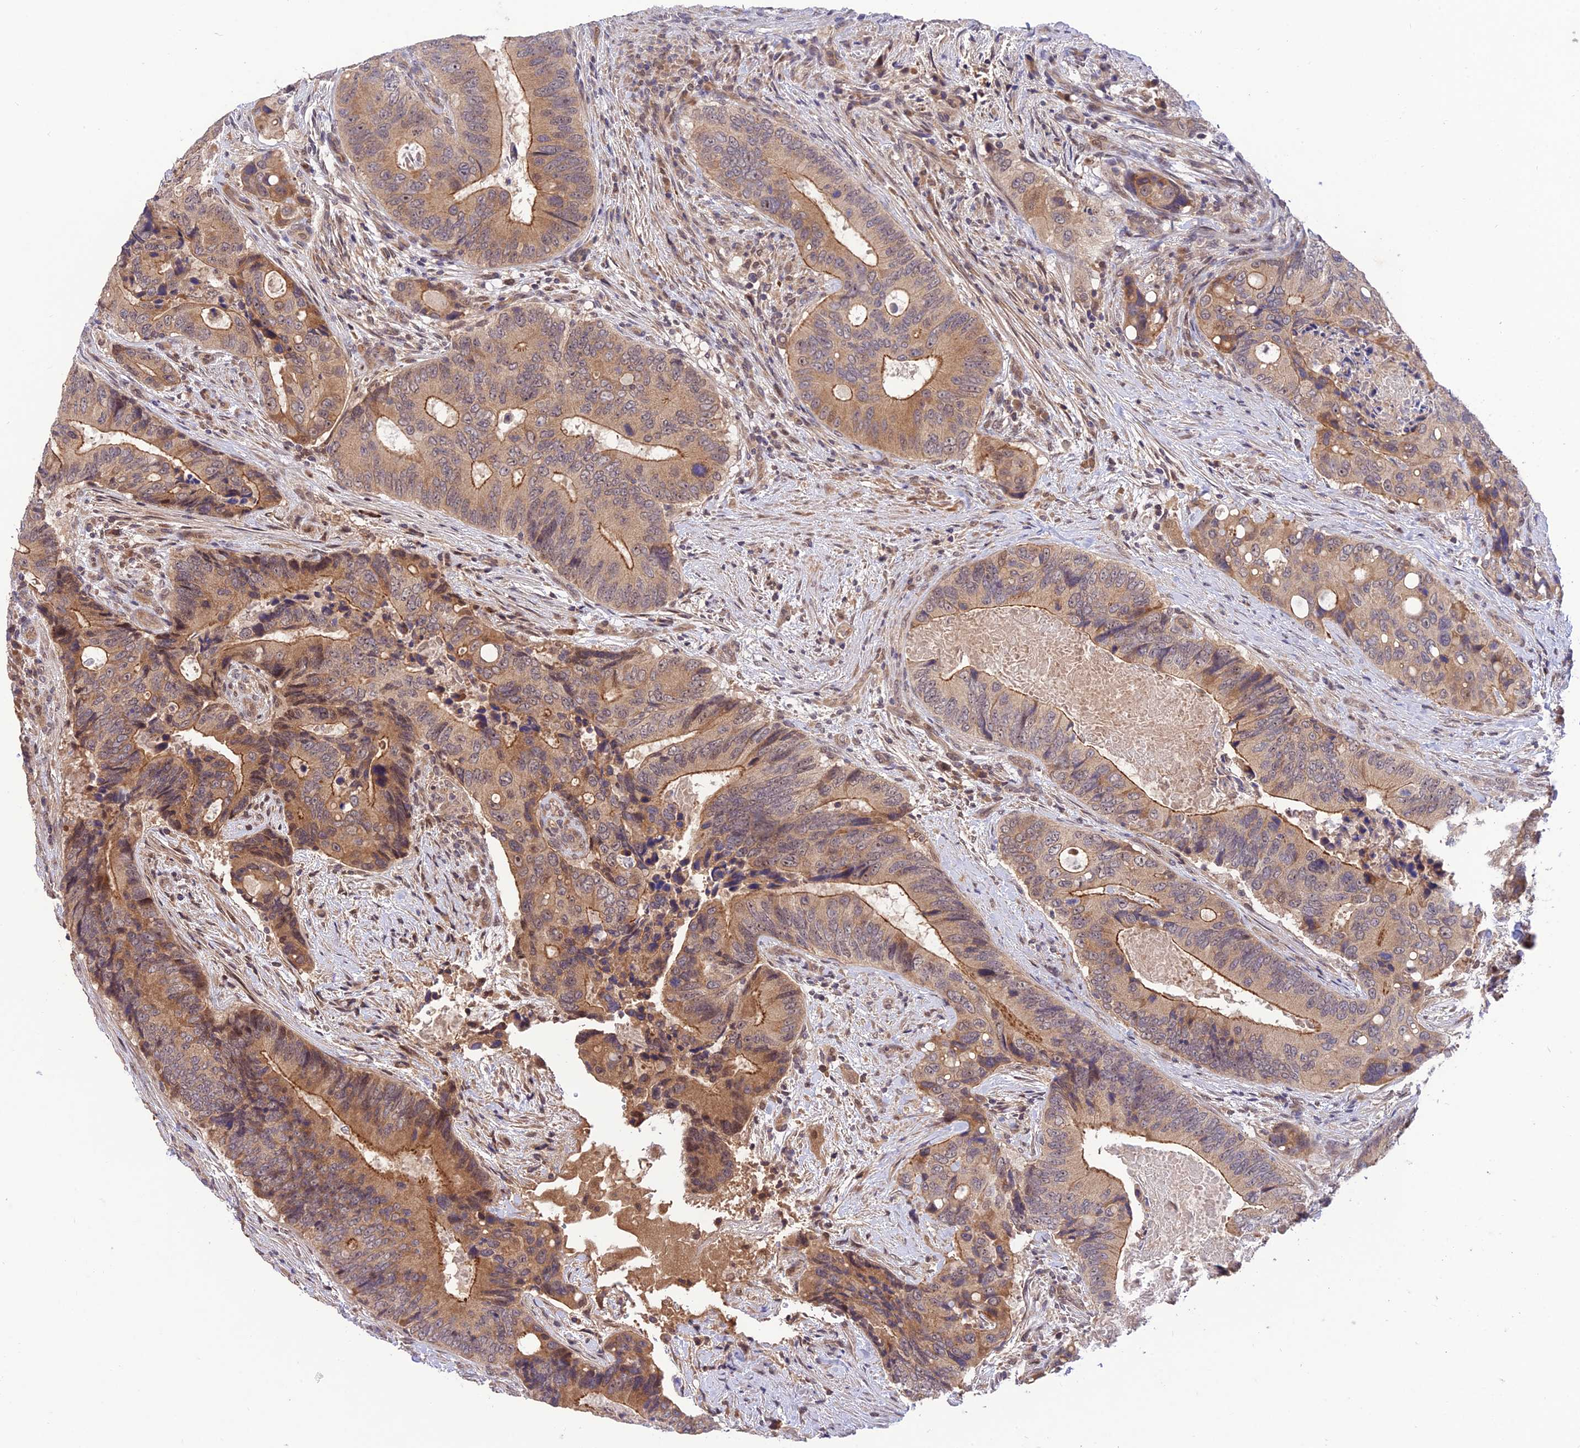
{"staining": {"intensity": "moderate", "quantity": ">75%", "location": "cytoplasmic/membranous,nuclear"}, "tissue": "colorectal cancer", "cell_type": "Tumor cells", "image_type": "cancer", "snomed": [{"axis": "morphology", "description": "Adenocarcinoma, NOS"}, {"axis": "topography", "description": "Colon"}], "caption": "Immunohistochemistry (DAB (3,3'-diaminobenzidine)) staining of human colorectal cancer (adenocarcinoma) demonstrates moderate cytoplasmic/membranous and nuclear protein staining in about >75% of tumor cells. (DAB (3,3'-diaminobenzidine) IHC with brightfield microscopy, high magnification).", "gene": "REV1", "patient": {"sex": "male", "age": 84}}